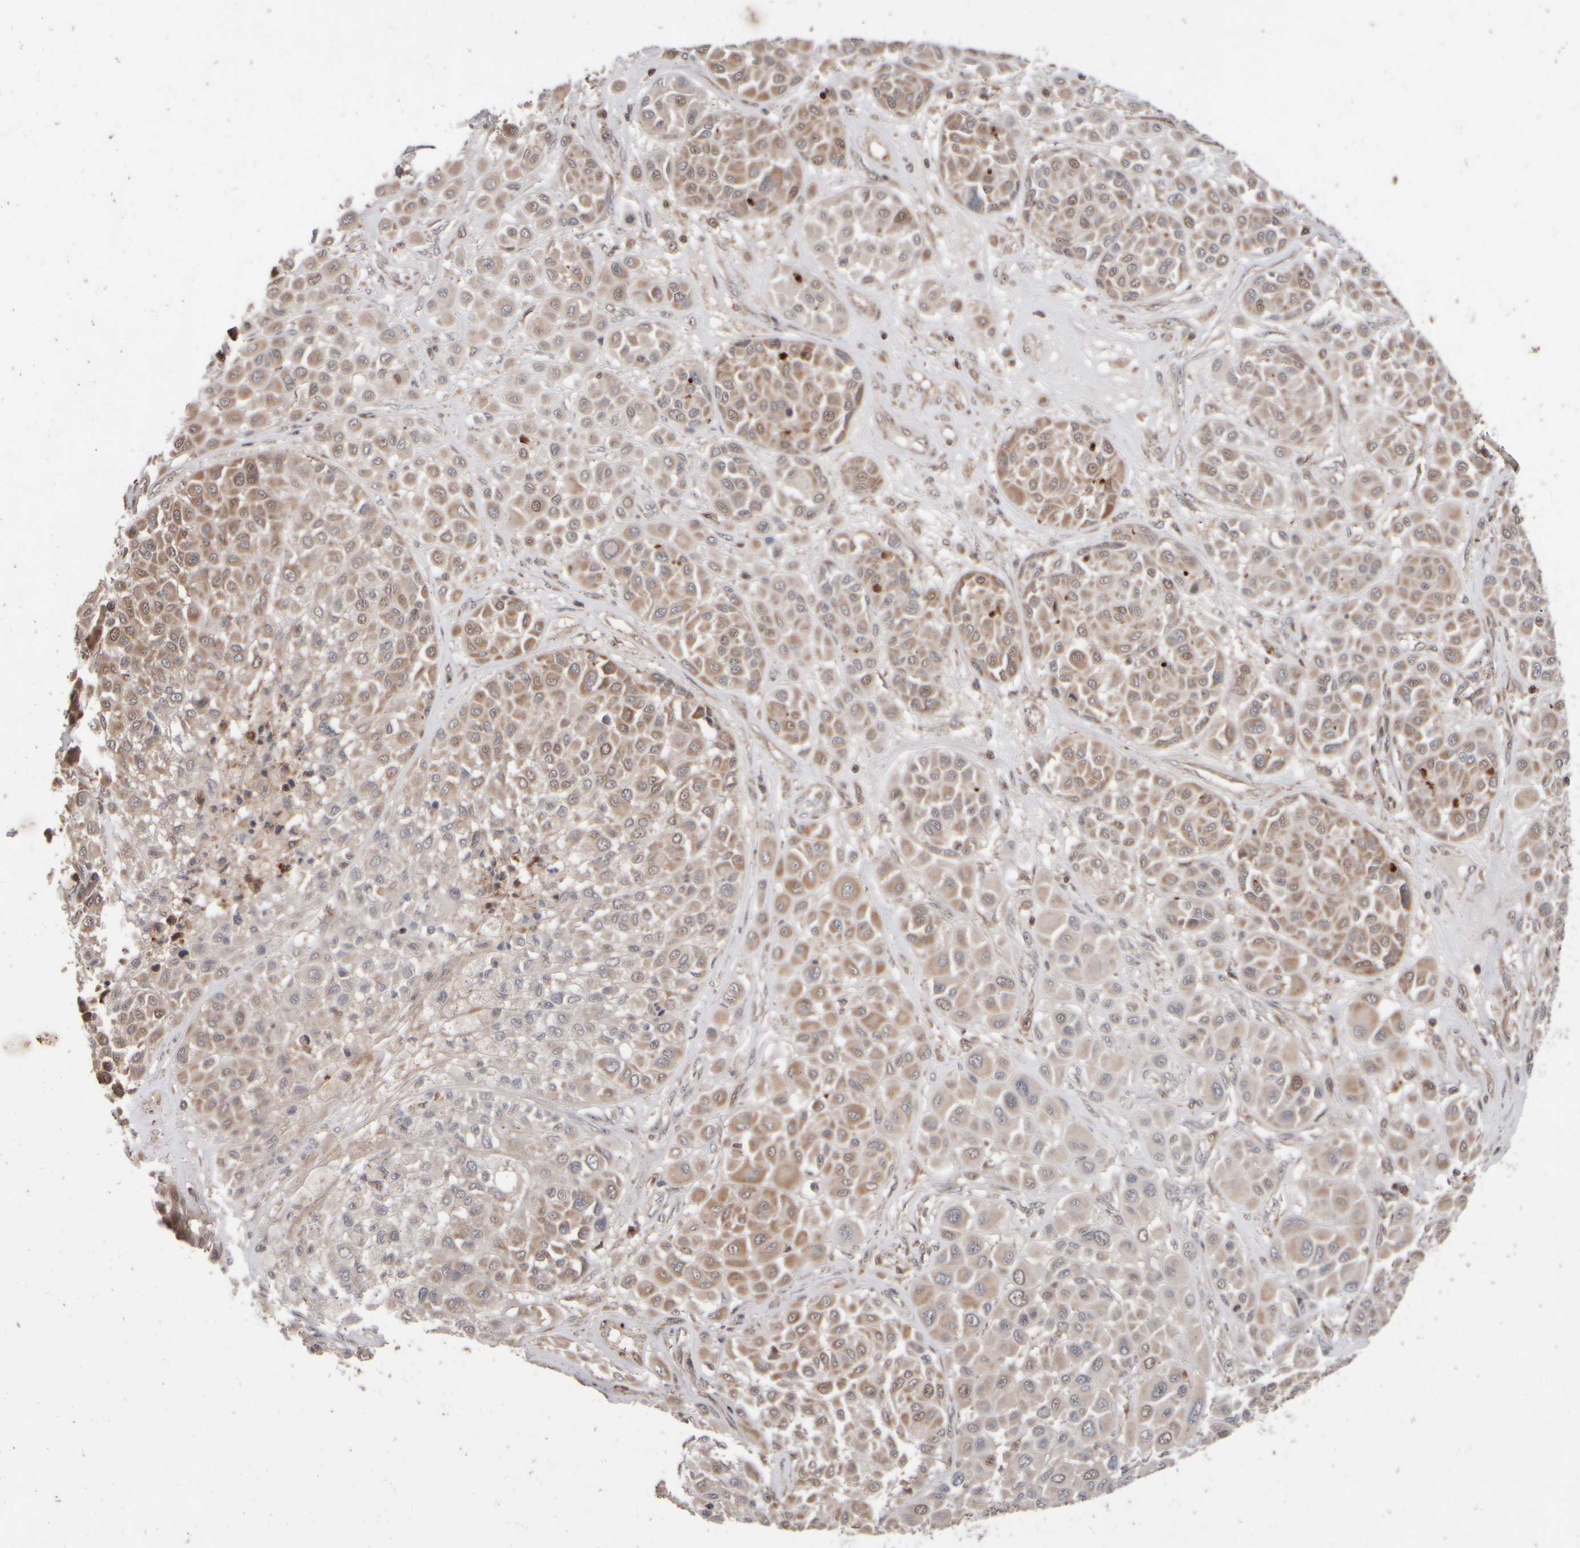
{"staining": {"intensity": "weak", "quantity": ">75%", "location": "cytoplasmic/membranous"}, "tissue": "melanoma", "cell_type": "Tumor cells", "image_type": "cancer", "snomed": [{"axis": "morphology", "description": "Malignant melanoma, Metastatic site"}, {"axis": "topography", "description": "Soft tissue"}], "caption": "Immunohistochemical staining of human melanoma displays weak cytoplasmic/membranous protein positivity in about >75% of tumor cells. Using DAB (3,3'-diaminobenzidine) (brown) and hematoxylin (blue) stains, captured at high magnification using brightfield microscopy.", "gene": "ABHD11", "patient": {"sex": "male", "age": 41}}